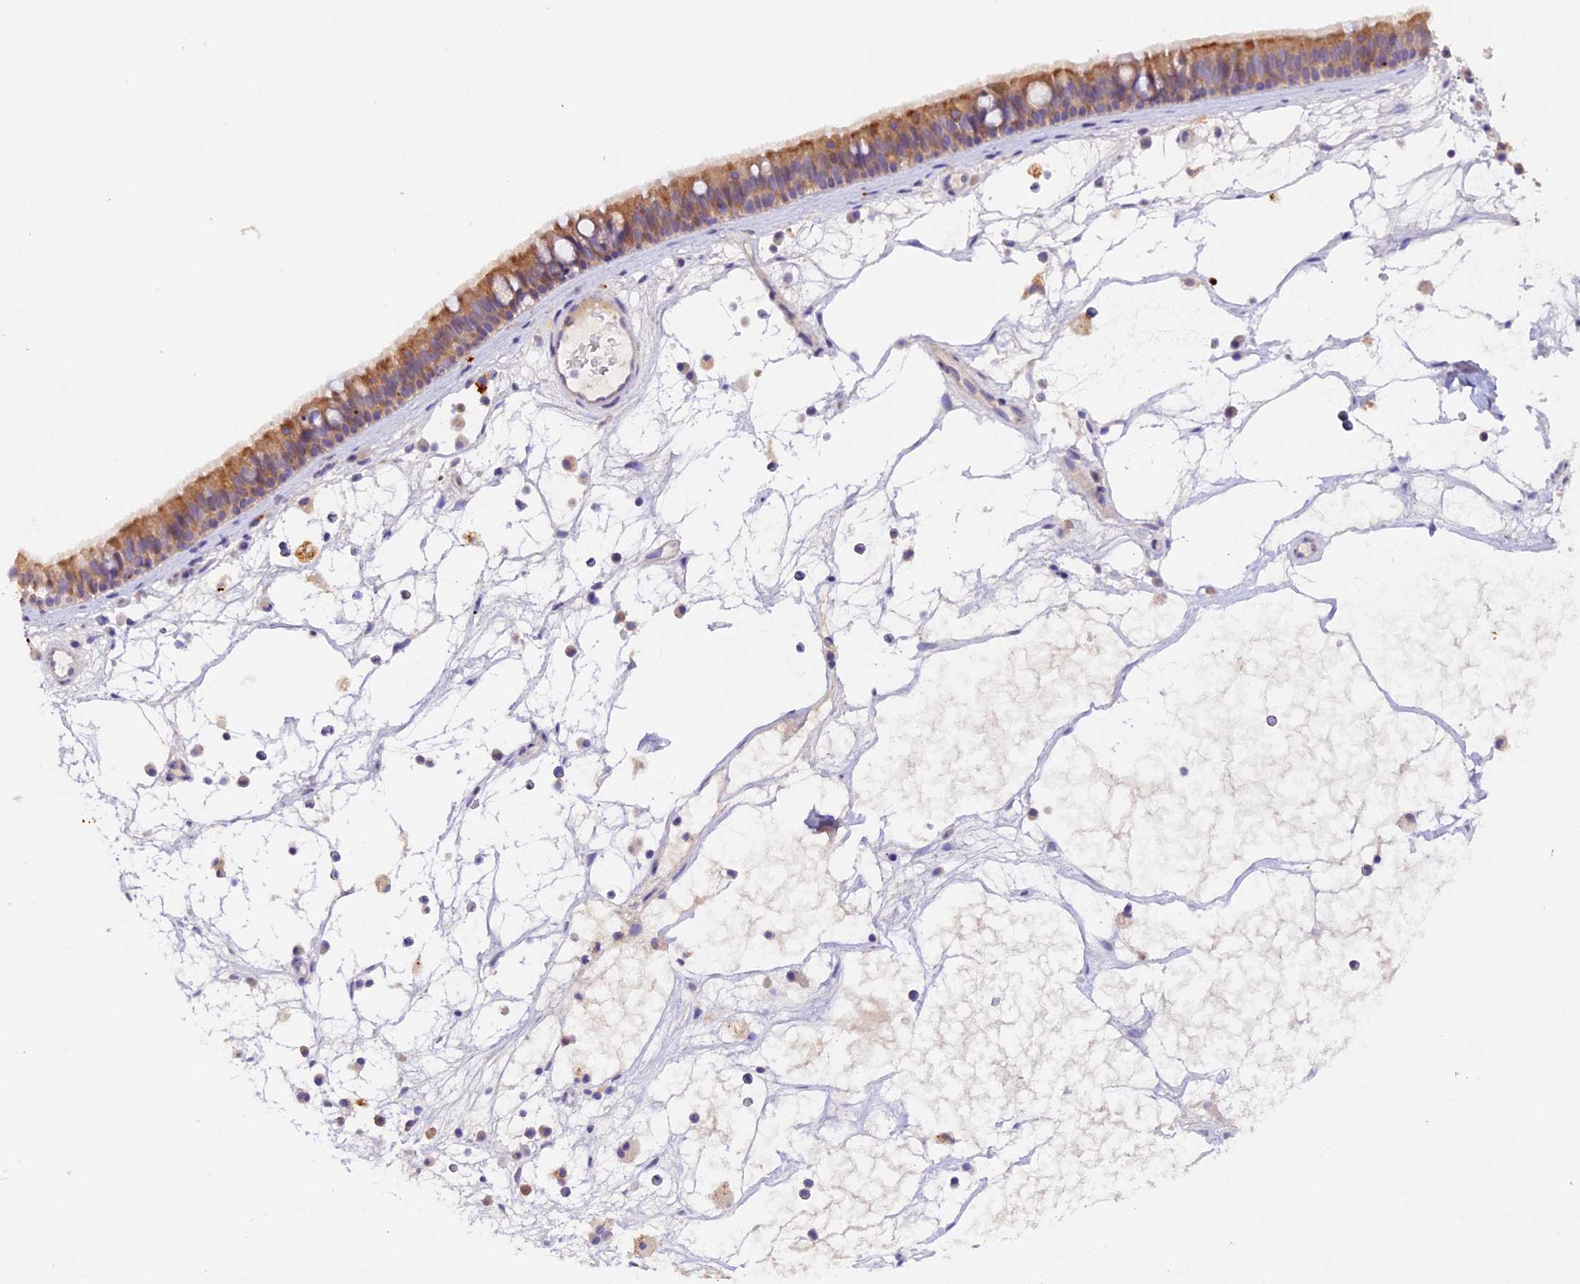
{"staining": {"intensity": "moderate", "quantity": ">75%", "location": "cytoplasmic/membranous"}, "tissue": "nasopharynx", "cell_type": "Respiratory epithelial cells", "image_type": "normal", "snomed": [{"axis": "morphology", "description": "Normal tissue, NOS"}, {"axis": "morphology", "description": "Inflammation, NOS"}, {"axis": "morphology", "description": "Malignant melanoma, Metastatic site"}, {"axis": "topography", "description": "Nasopharynx"}], "caption": "The image demonstrates staining of normal nasopharynx, revealing moderate cytoplasmic/membranous protein staining (brown color) within respiratory epithelial cells. Immunohistochemistry stains the protein of interest in brown and the nuclei are stained blue.", "gene": "NCK2", "patient": {"sex": "male", "age": 70}}